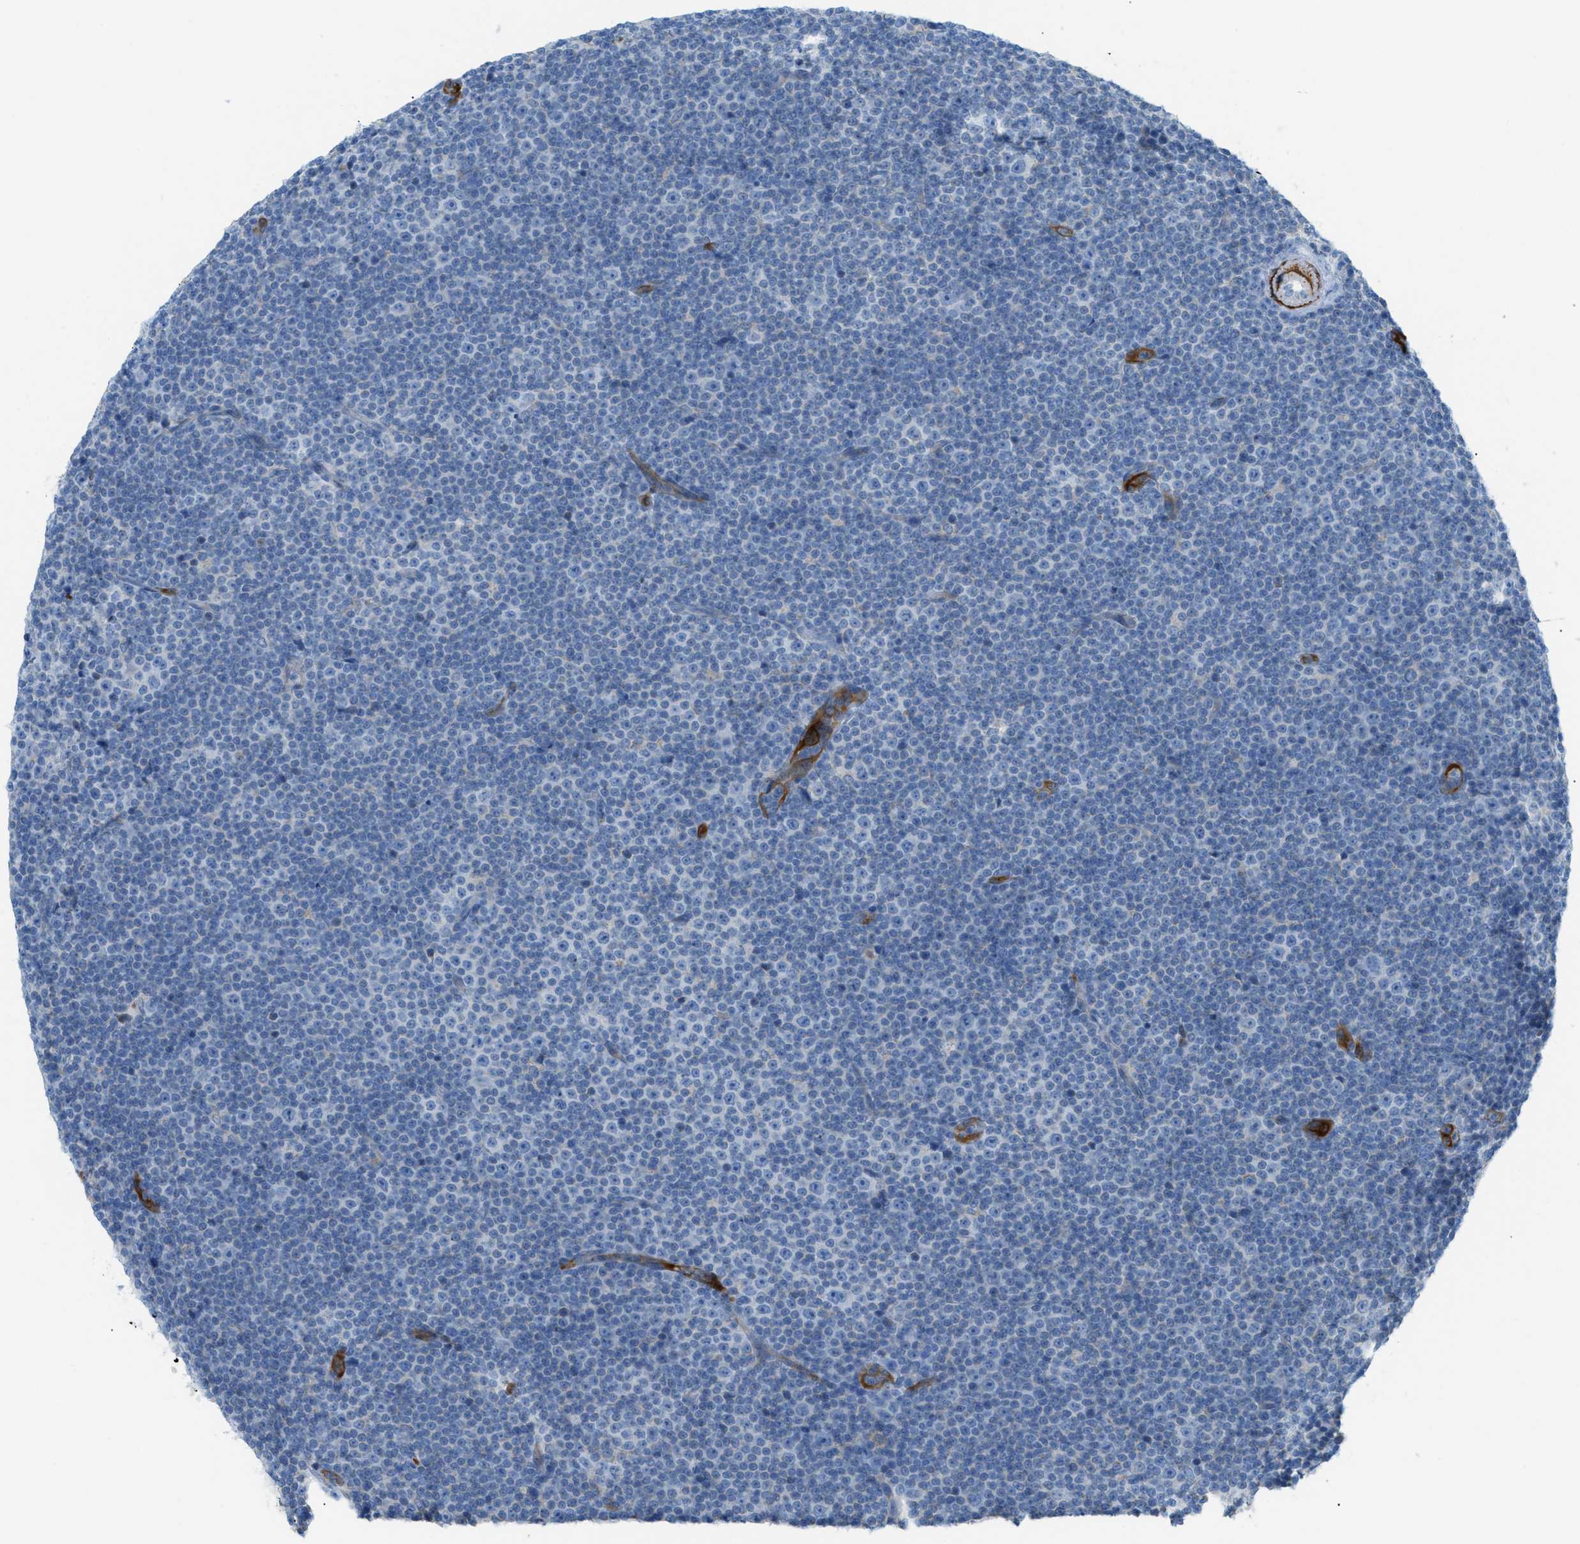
{"staining": {"intensity": "negative", "quantity": "none", "location": "none"}, "tissue": "lymphoma", "cell_type": "Tumor cells", "image_type": "cancer", "snomed": [{"axis": "morphology", "description": "Malignant lymphoma, non-Hodgkin's type, Low grade"}, {"axis": "topography", "description": "Lymph node"}], "caption": "This is an immunohistochemistry (IHC) photomicrograph of low-grade malignant lymphoma, non-Hodgkin's type. There is no staining in tumor cells.", "gene": "MYH11", "patient": {"sex": "female", "age": 67}}